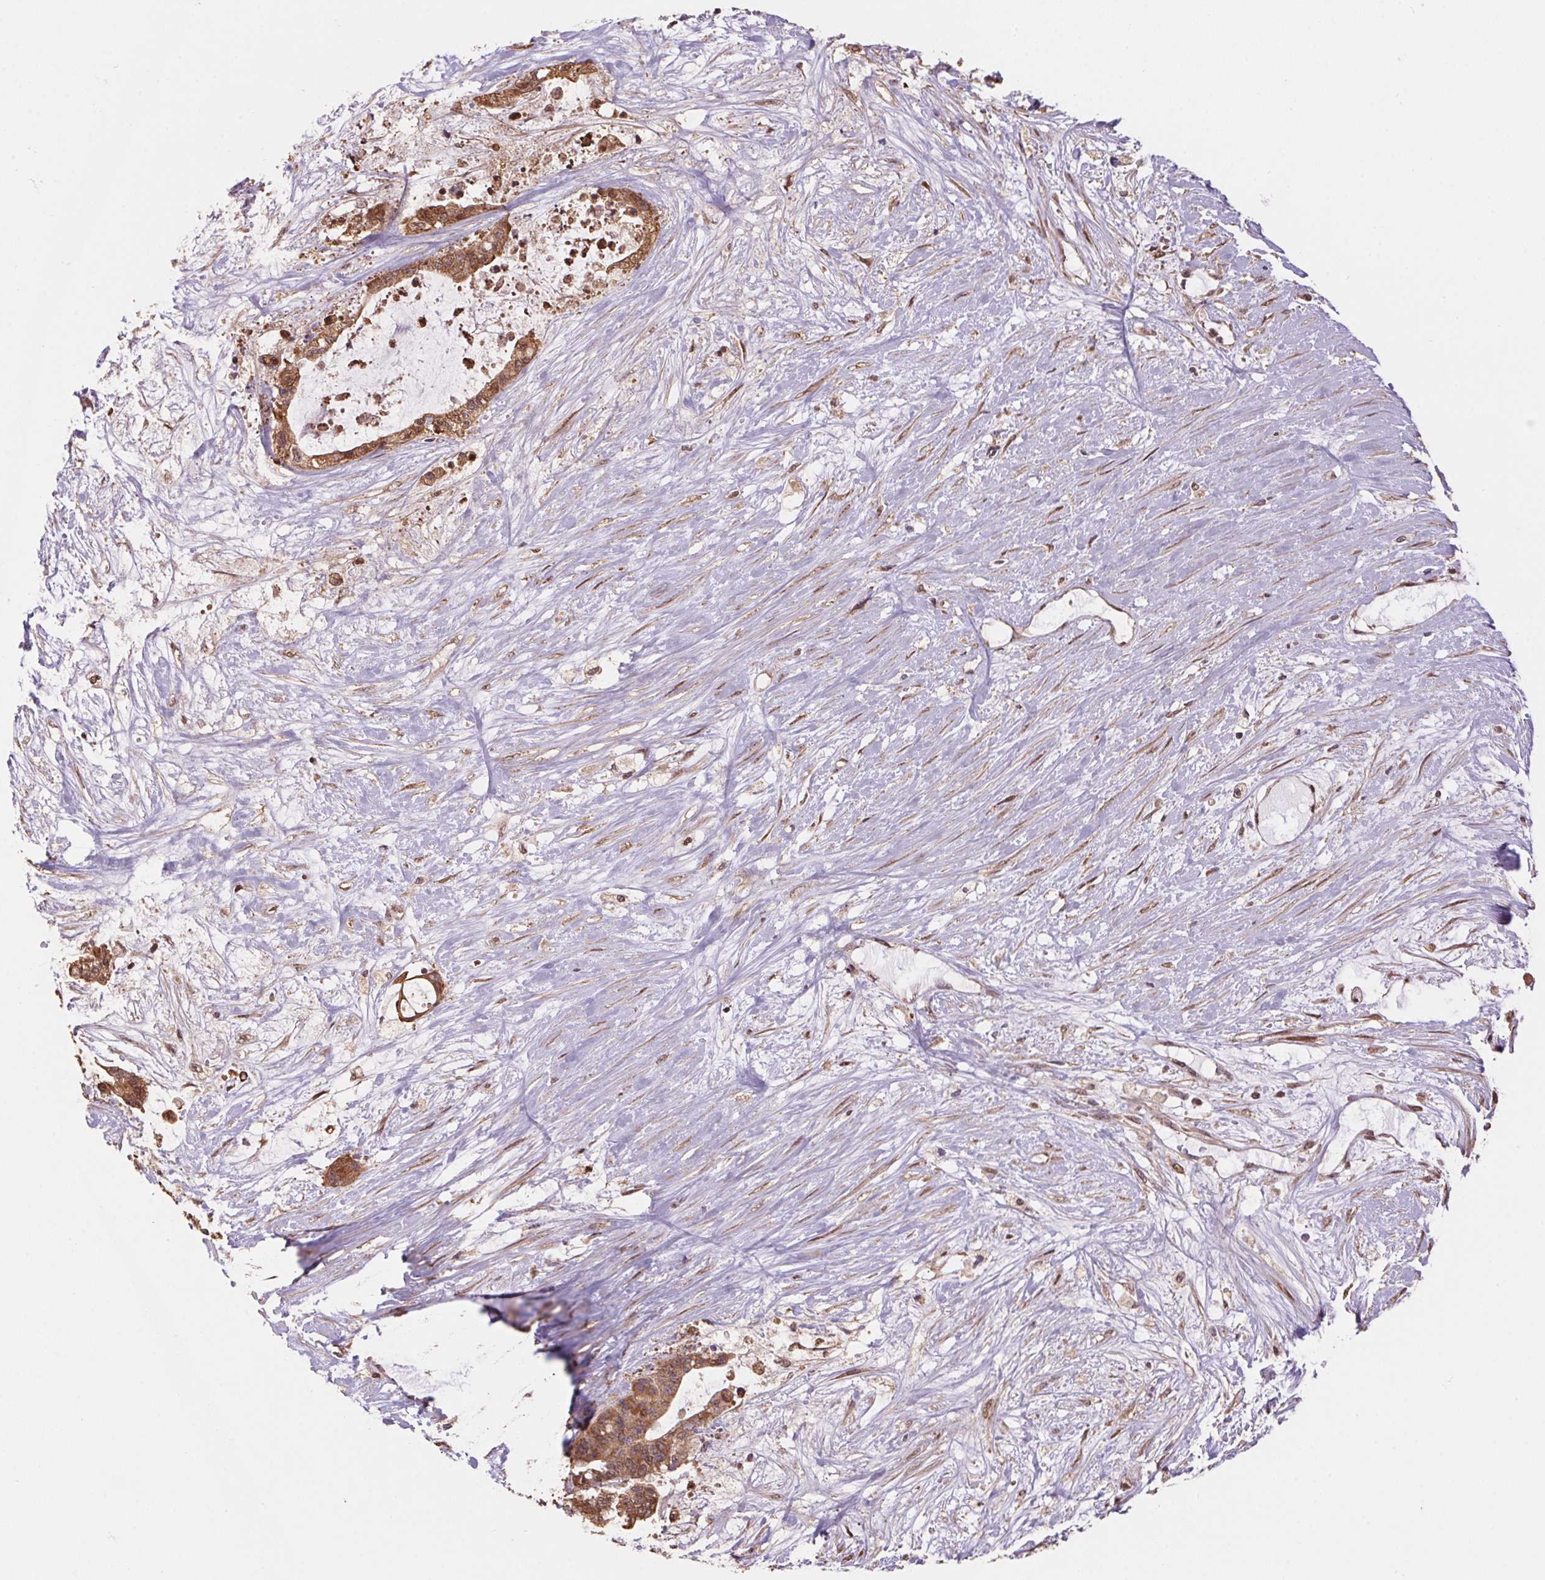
{"staining": {"intensity": "moderate", "quantity": ">75%", "location": "cytoplasmic/membranous,nuclear"}, "tissue": "liver cancer", "cell_type": "Tumor cells", "image_type": "cancer", "snomed": [{"axis": "morphology", "description": "Normal tissue, NOS"}, {"axis": "morphology", "description": "Cholangiocarcinoma"}, {"axis": "topography", "description": "Liver"}, {"axis": "topography", "description": "Peripheral nerve tissue"}], "caption": "Protein staining of cholangiocarcinoma (liver) tissue shows moderate cytoplasmic/membranous and nuclear staining in about >75% of tumor cells.", "gene": "CUTA", "patient": {"sex": "female", "age": 73}}